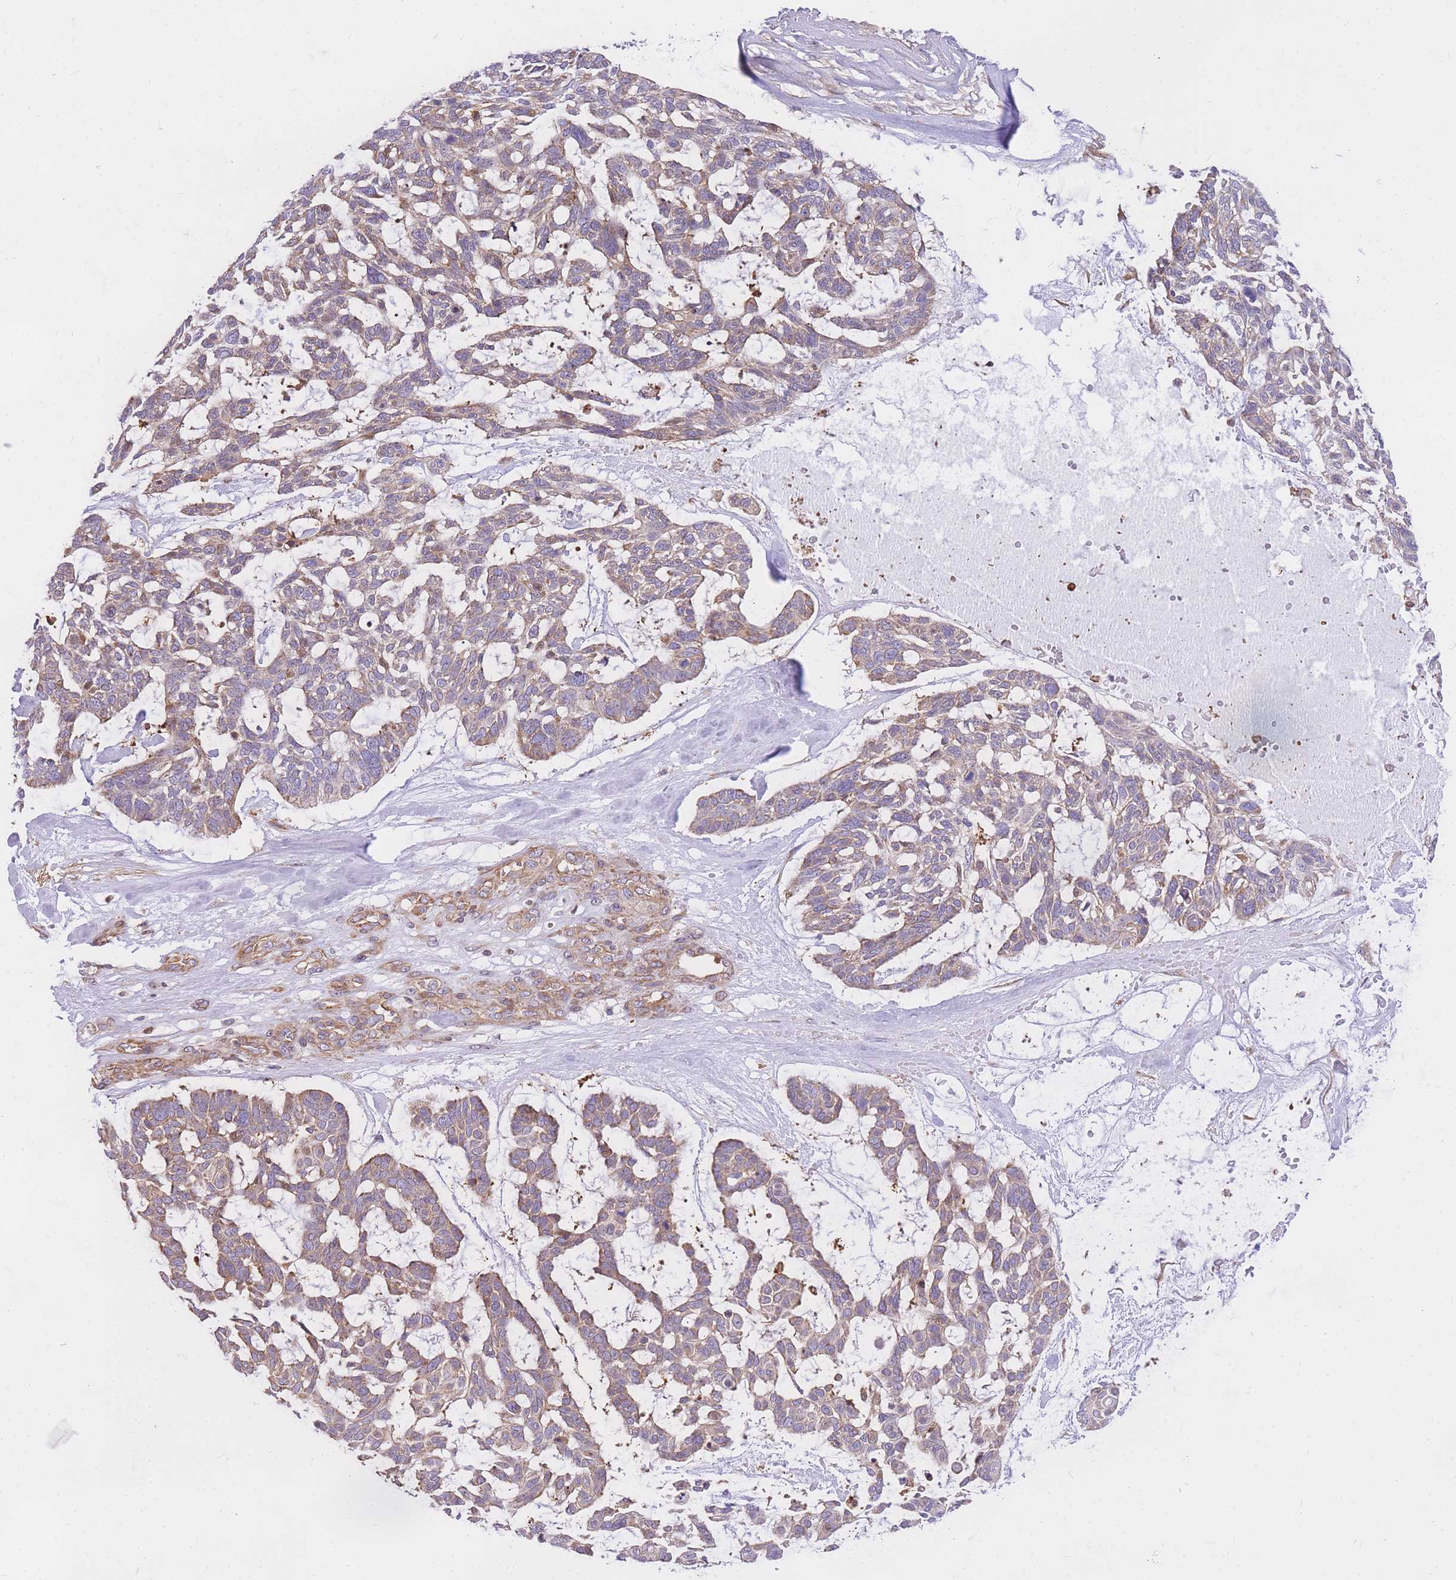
{"staining": {"intensity": "moderate", "quantity": "25%-75%", "location": "cytoplasmic/membranous"}, "tissue": "skin cancer", "cell_type": "Tumor cells", "image_type": "cancer", "snomed": [{"axis": "morphology", "description": "Basal cell carcinoma"}, {"axis": "topography", "description": "Skin"}], "caption": "Tumor cells exhibit medium levels of moderate cytoplasmic/membranous positivity in about 25%-75% of cells in human skin cancer. (Brightfield microscopy of DAB IHC at high magnification).", "gene": "S100PBP", "patient": {"sex": "male", "age": 88}}